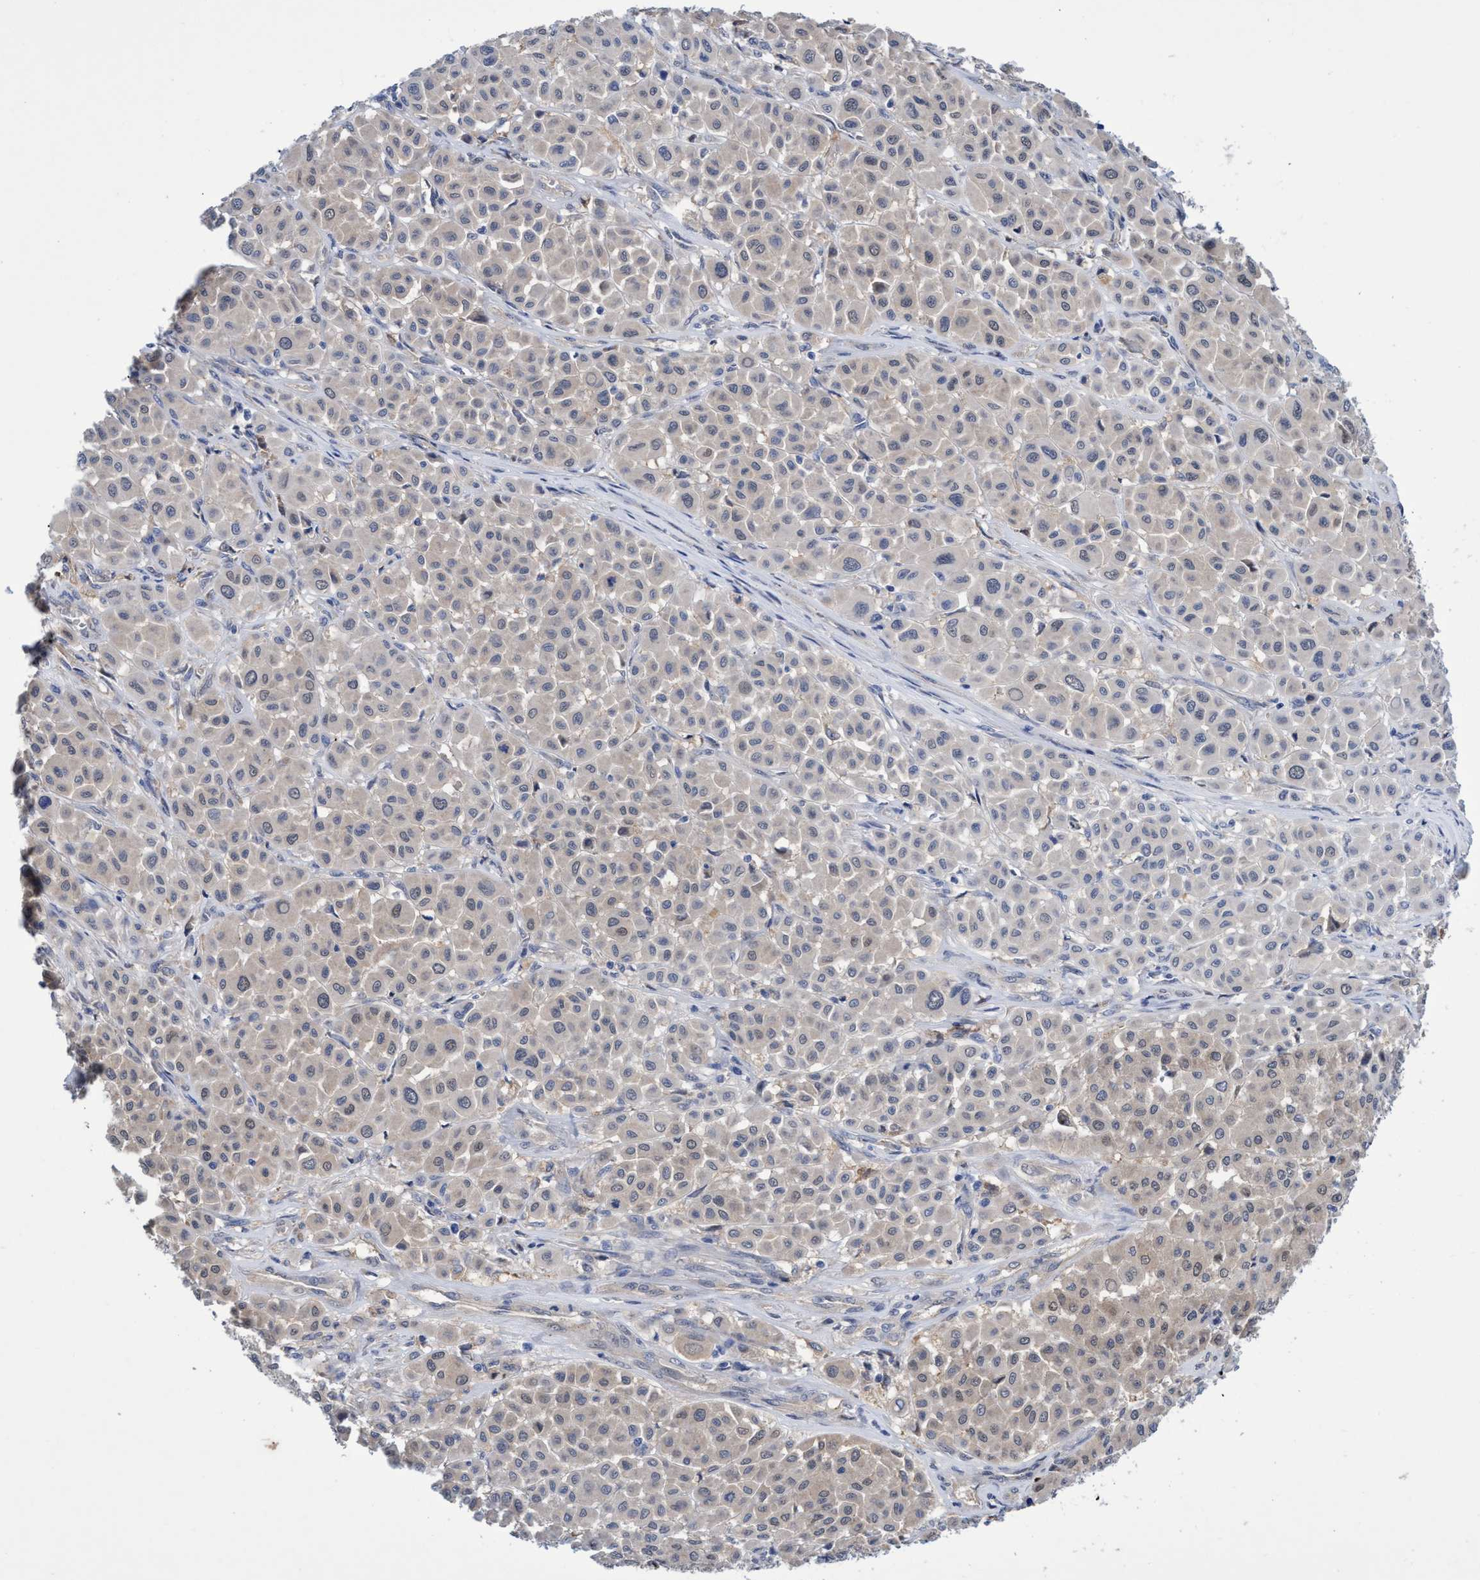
{"staining": {"intensity": "weak", "quantity": "<25%", "location": "cytoplasmic/membranous"}, "tissue": "melanoma", "cell_type": "Tumor cells", "image_type": "cancer", "snomed": [{"axis": "morphology", "description": "Malignant melanoma, Metastatic site"}, {"axis": "topography", "description": "Soft tissue"}], "caption": "Human melanoma stained for a protein using IHC displays no positivity in tumor cells.", "gene": "SVEP1", "patient": {"sex": "male", "age": 41}}